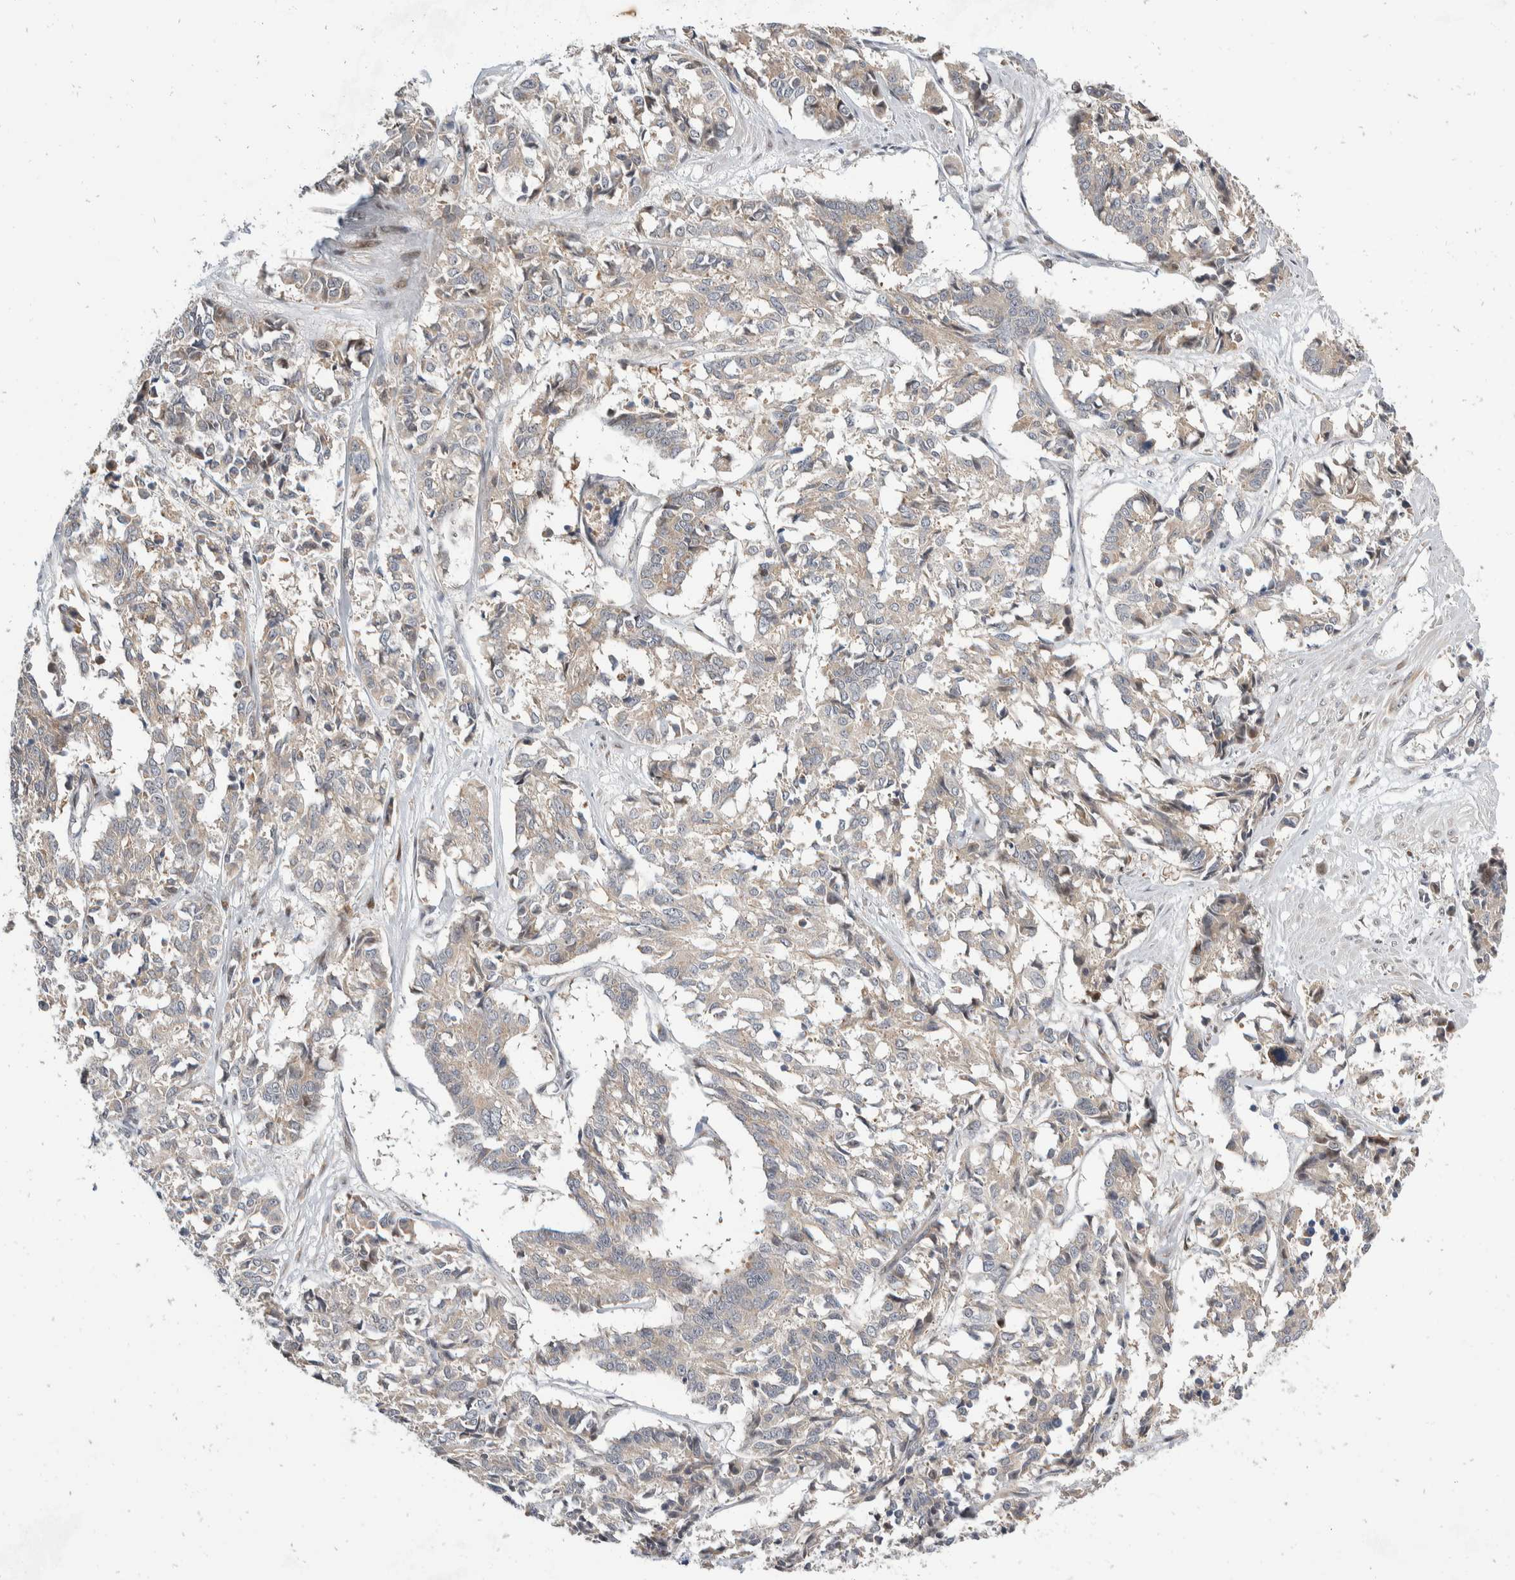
{"staining": {"intensity": "weak", "quantity": "25%-75%", "location": "cytoplasmic/membranous"}, "tissue": "cervical cancer", "cell_type": "Tumor cells", "image_type": "cancer", "snomed": [{"axis": "morphology", "description": "Squamous cell carcinoma, NOS"}, {"axis": "topography", "description": "Cervix"}], "caption": "High-magnification brightfield microscopy of squamous cell carcinoma (cervical) stained with DAB (3,3'-diaminobenzidine) (brown) and counterstained with hematoxylin (blue). tumor cells exhibit weak cytoplasmic/membranous expression is appreciated in about25%-75% of cells.", "gene": "ZNF703", "patient": {"sex": "female", "age": 35}}